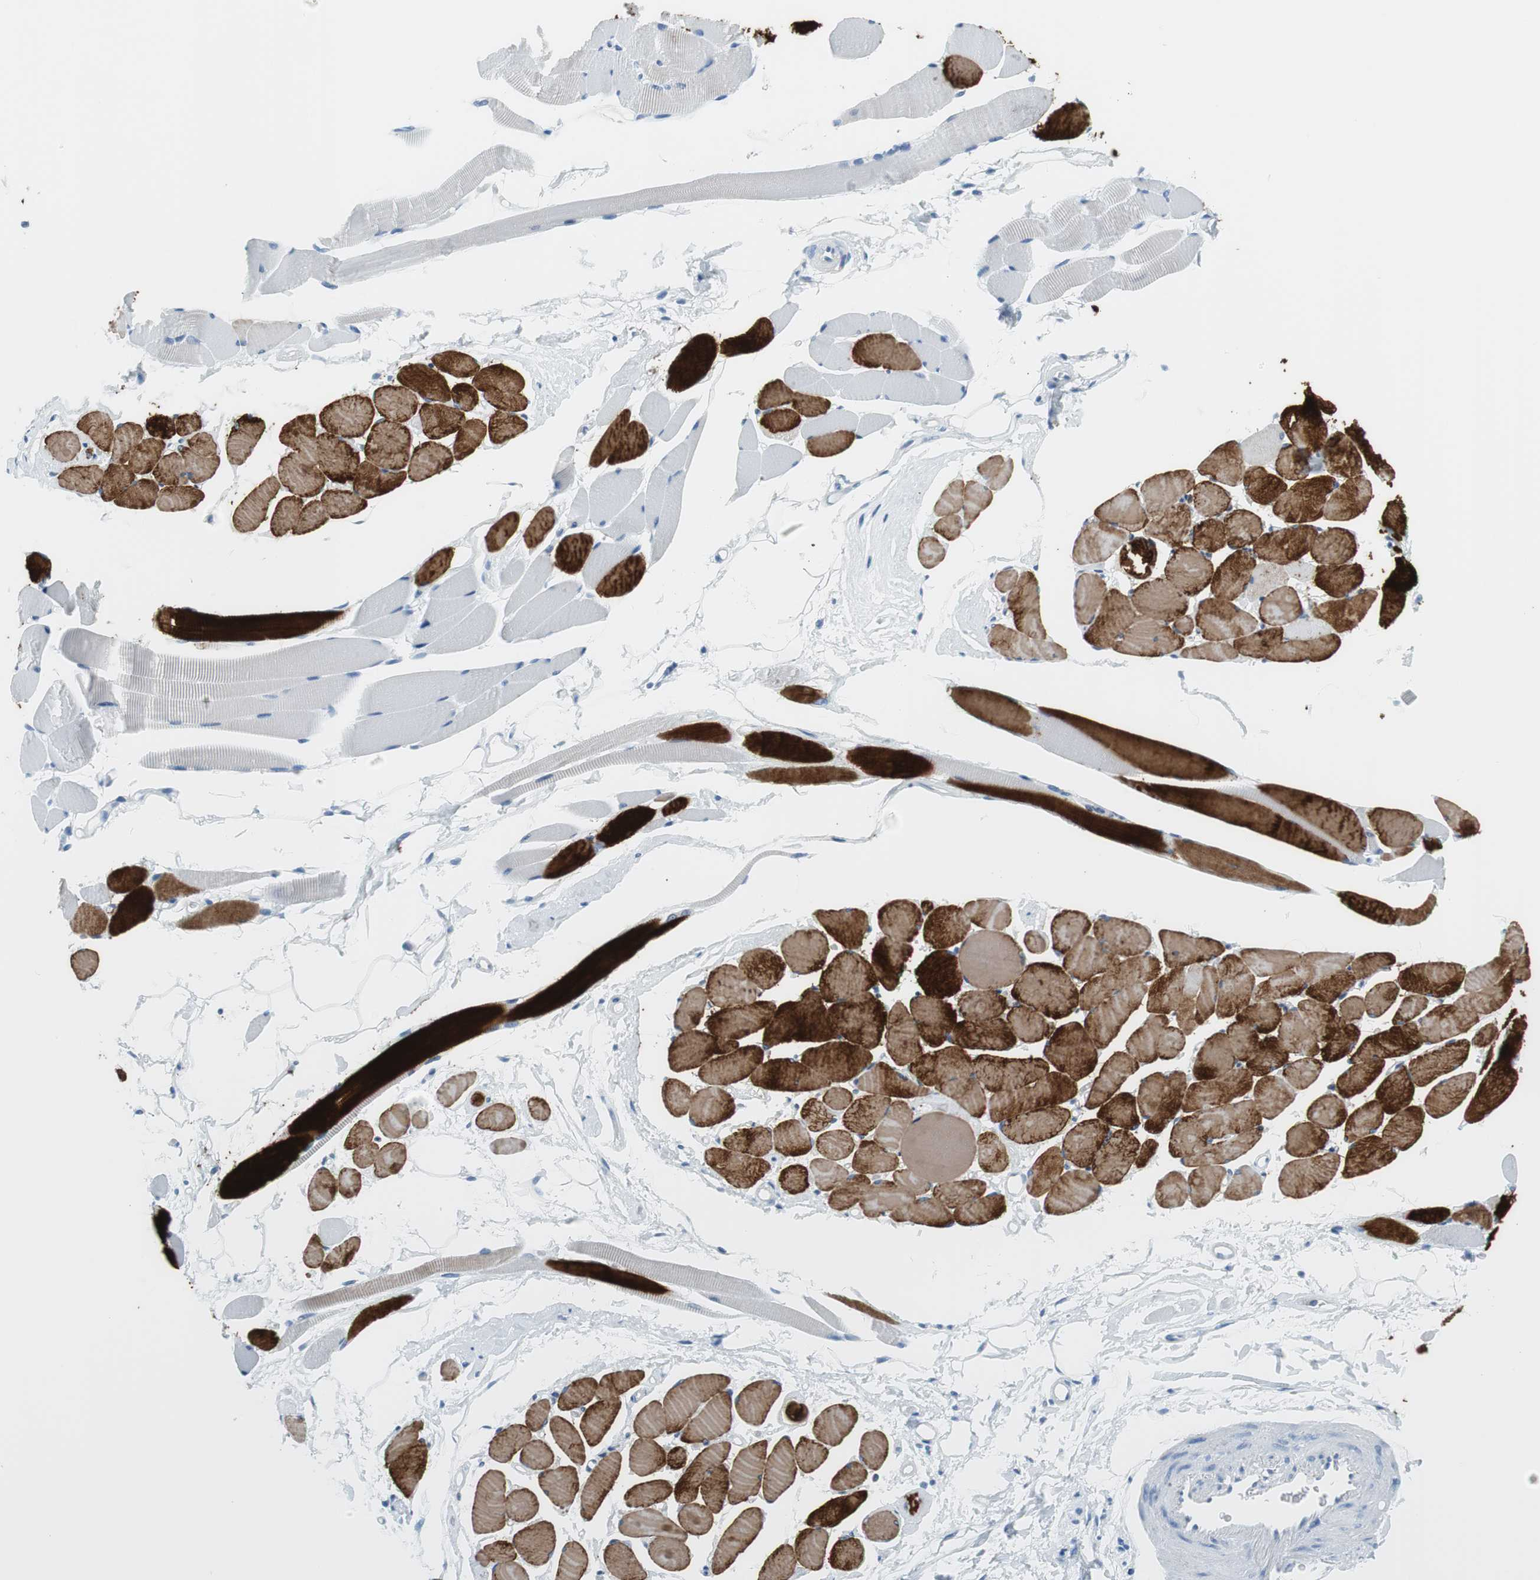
{"staining": {"intensity": "strong", "quantity": "25%-75%", "location": "cytoplasmic/membranous"}, "tissue": "skeletal muscle", "cell_type": "Myocytes", "image_type": "normal", "snomed": [{"axis": "morphology", "description": "Normal tissue, NOS"}, {"axis": "topography", "description": "Skeletal muscle"}, {"axis": "topography", "description": "Peripheral nerve tissue"}], "caption": "Myocytes show high levels of strong cytoplasmic/membranous staining in about 25%-75% of cells in normal human skeletal muscle. (Brightfield microscopy of DAB IHC at high magnification).", "gene": "MYH1", "patient": {"sex": "female", "age": 84}}